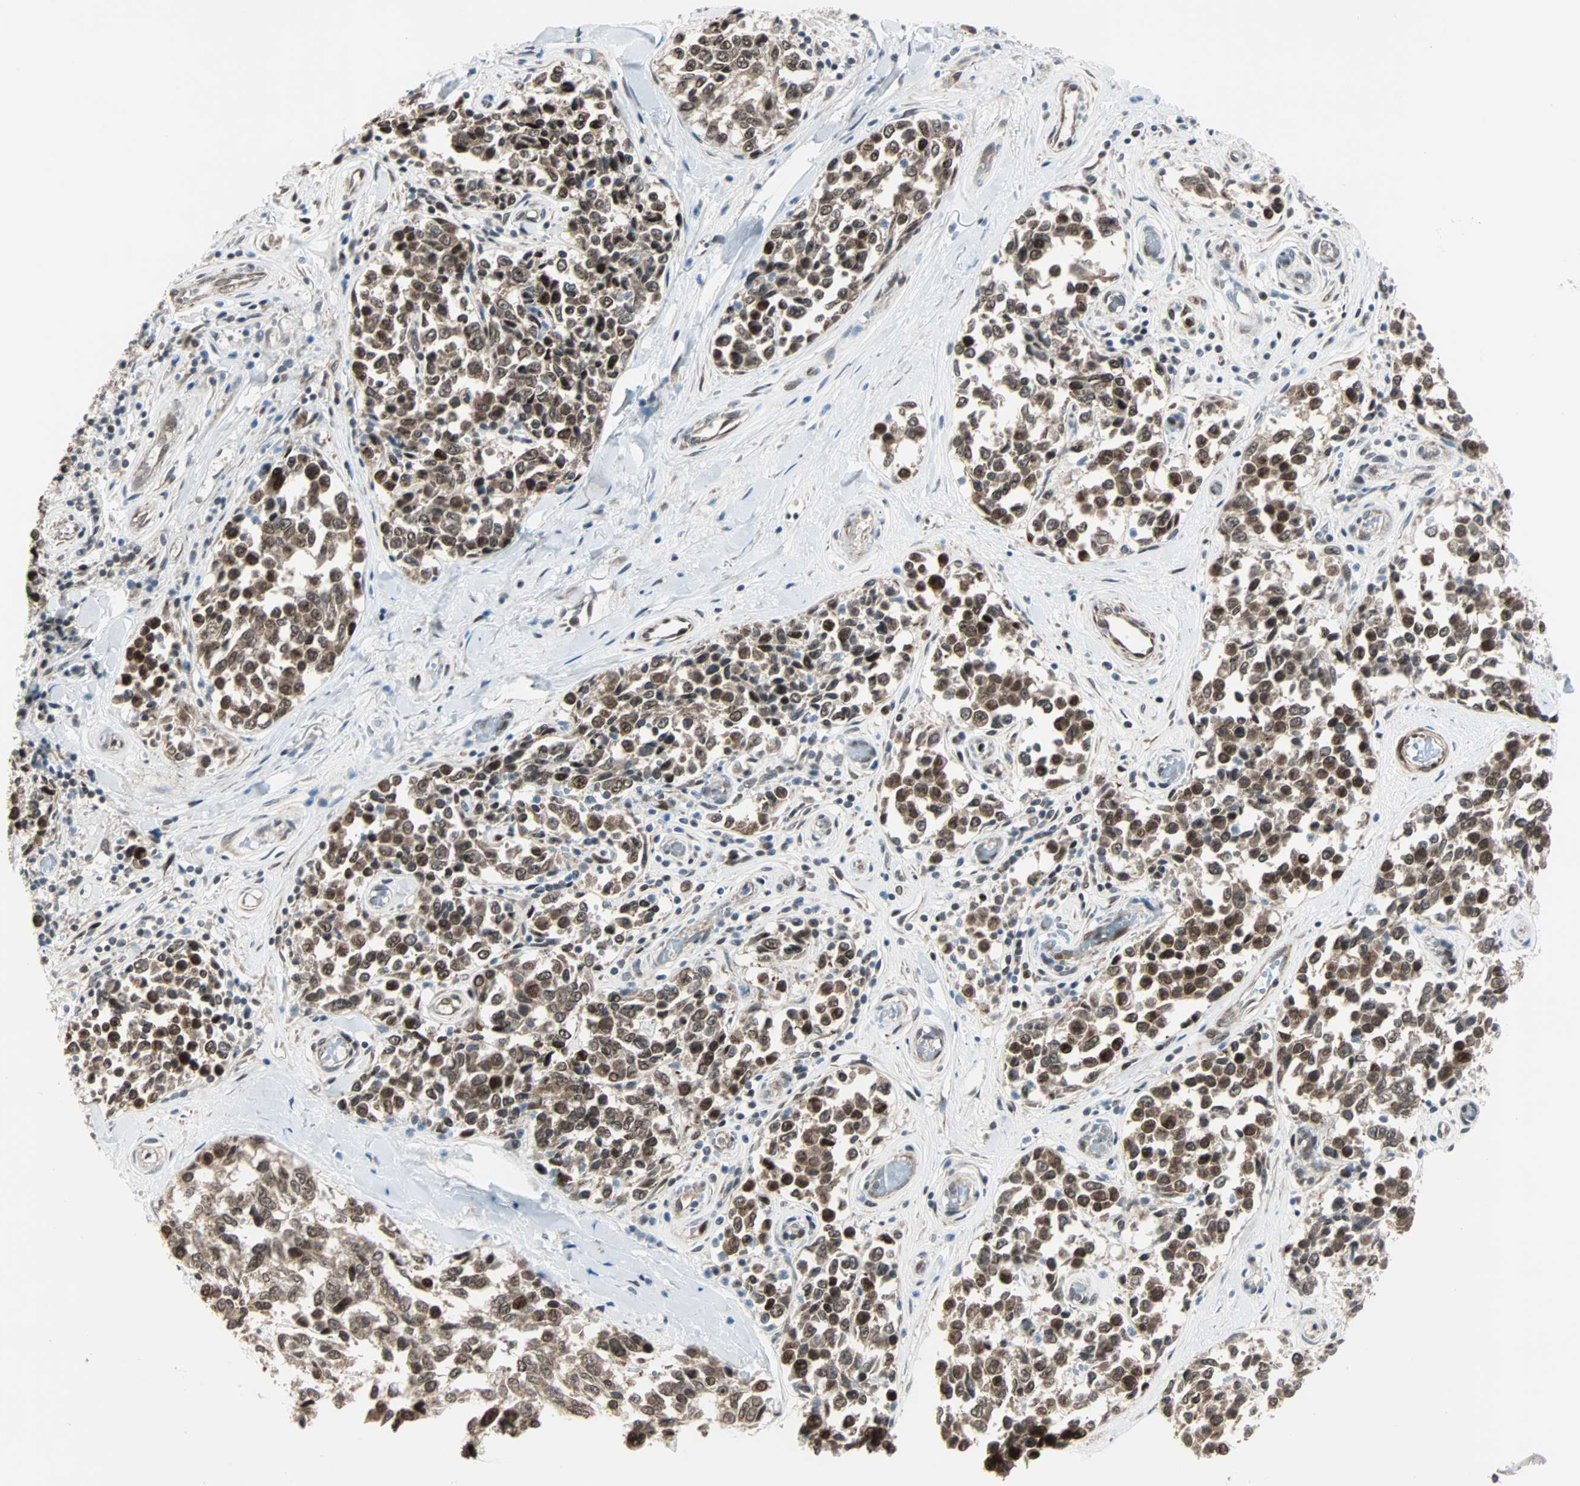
{"staining": {"intensity": "moderate", "quantity": ">75%", "location": "cytoplasmic/membranous,nuclear"}, "tissue": "melanoma", "cell_type": "Tumor cells", "image_type": "cancer", "snomed": [{"axis": "morphology", "description": "Malignant melanoma, NOS"}, {"axis": "topography", "description": "Skin"}], "caption": "Malignant melanoma stained for a protein demonstrates moderate cytoplasmic/membranous and nuclear positivity in tumor cells.", "gene": "CBX4", "patient": {"sex": "female", "age": 64}}